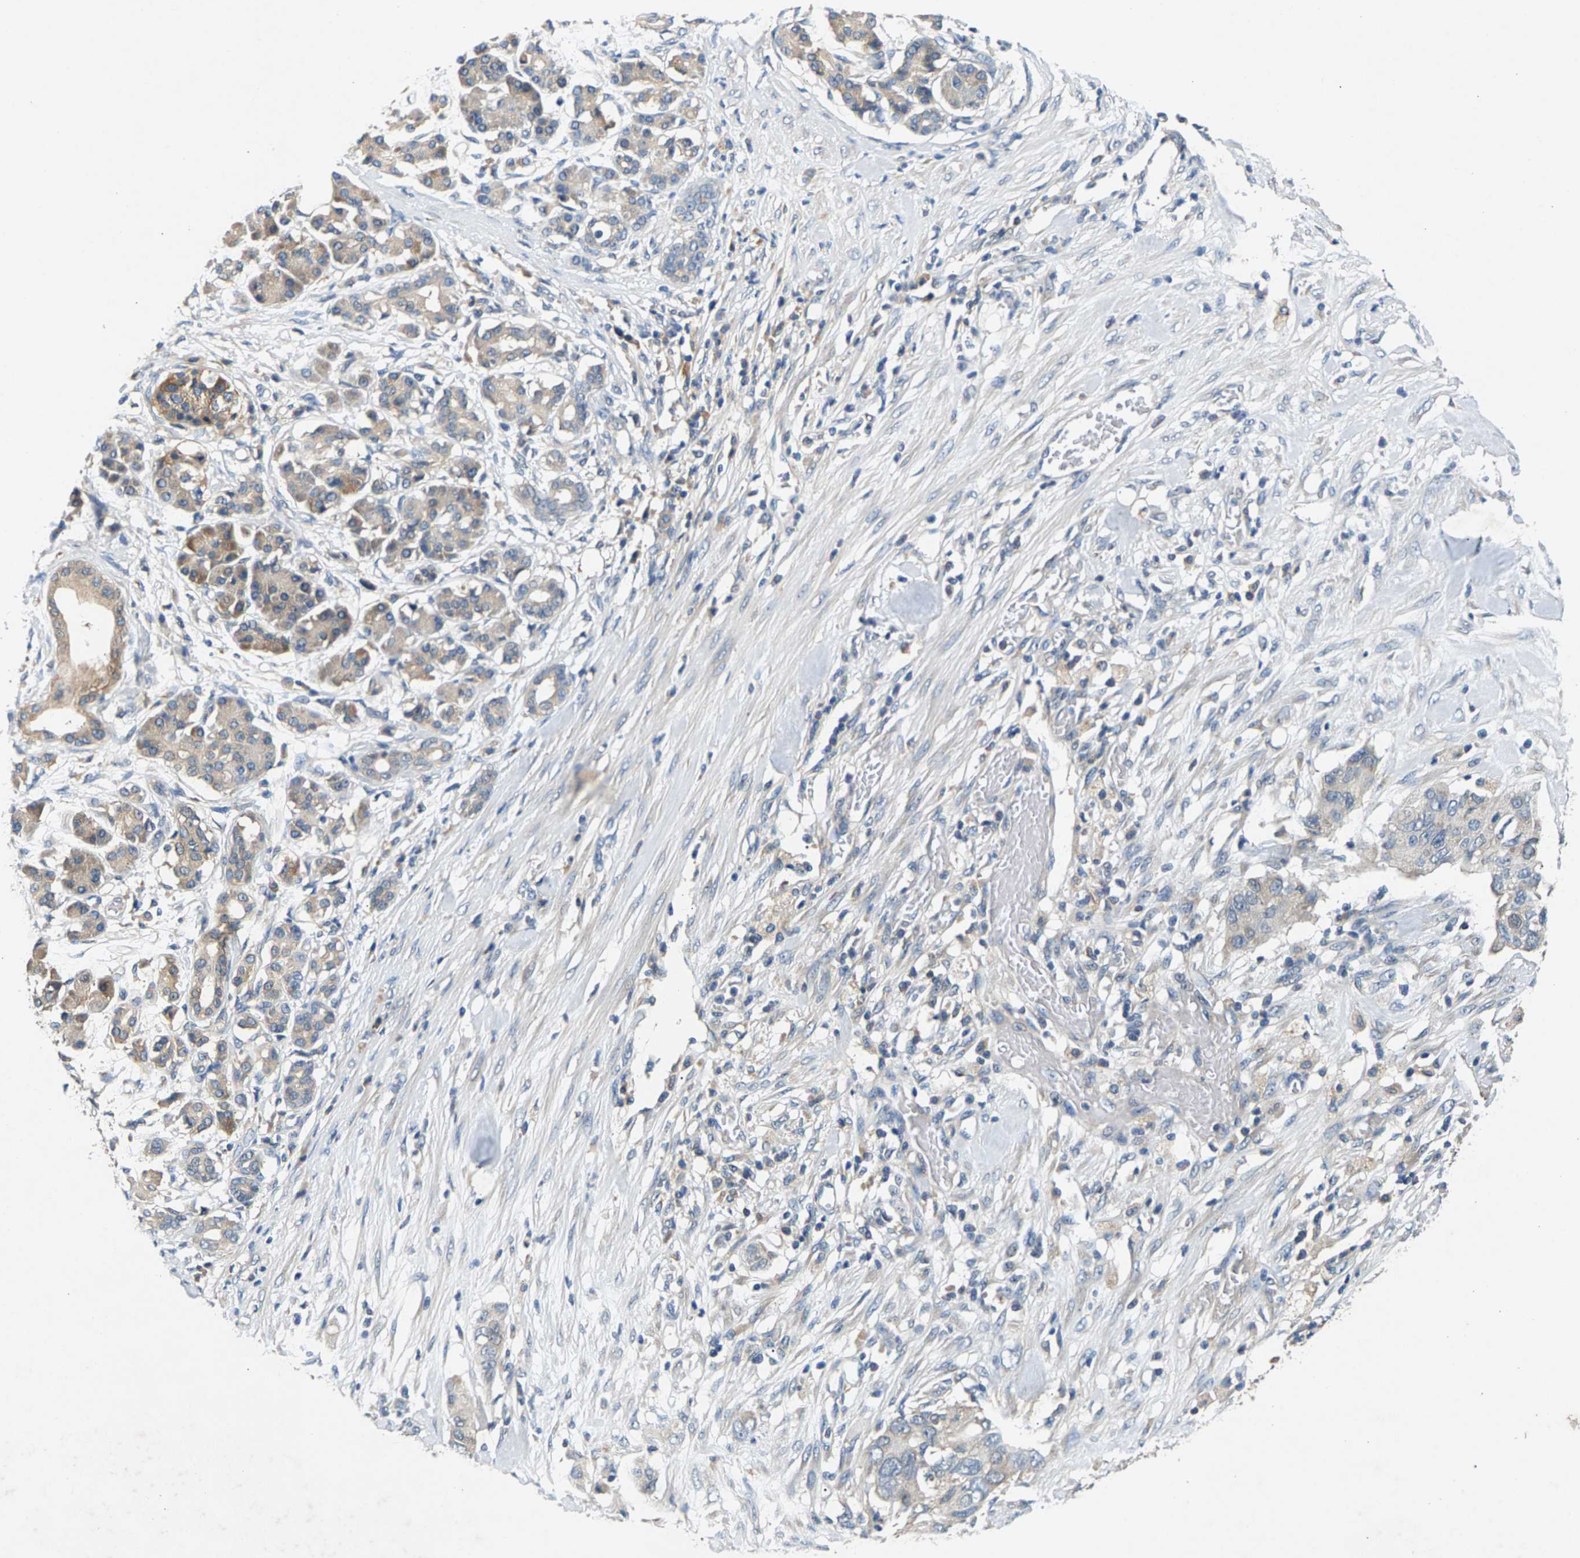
{"staining": {"intensity": "negative", "quantity": "none", "location": "none"}, "tissue": "pancreatic cancer", "cell_type": "Tumor cells", "image_type": "cancer", "snomed": [{"axis": "morphology", "description": "Adenocarcinoma, NOS"}, {"axis": "topography", "description": "Pancreas"}], "caption": "Tumor cells show no significant protein expression in pancreatic adenocarcinoma.", "gene": "NT5C", "patient": {"sex": "female", "age": 56}}